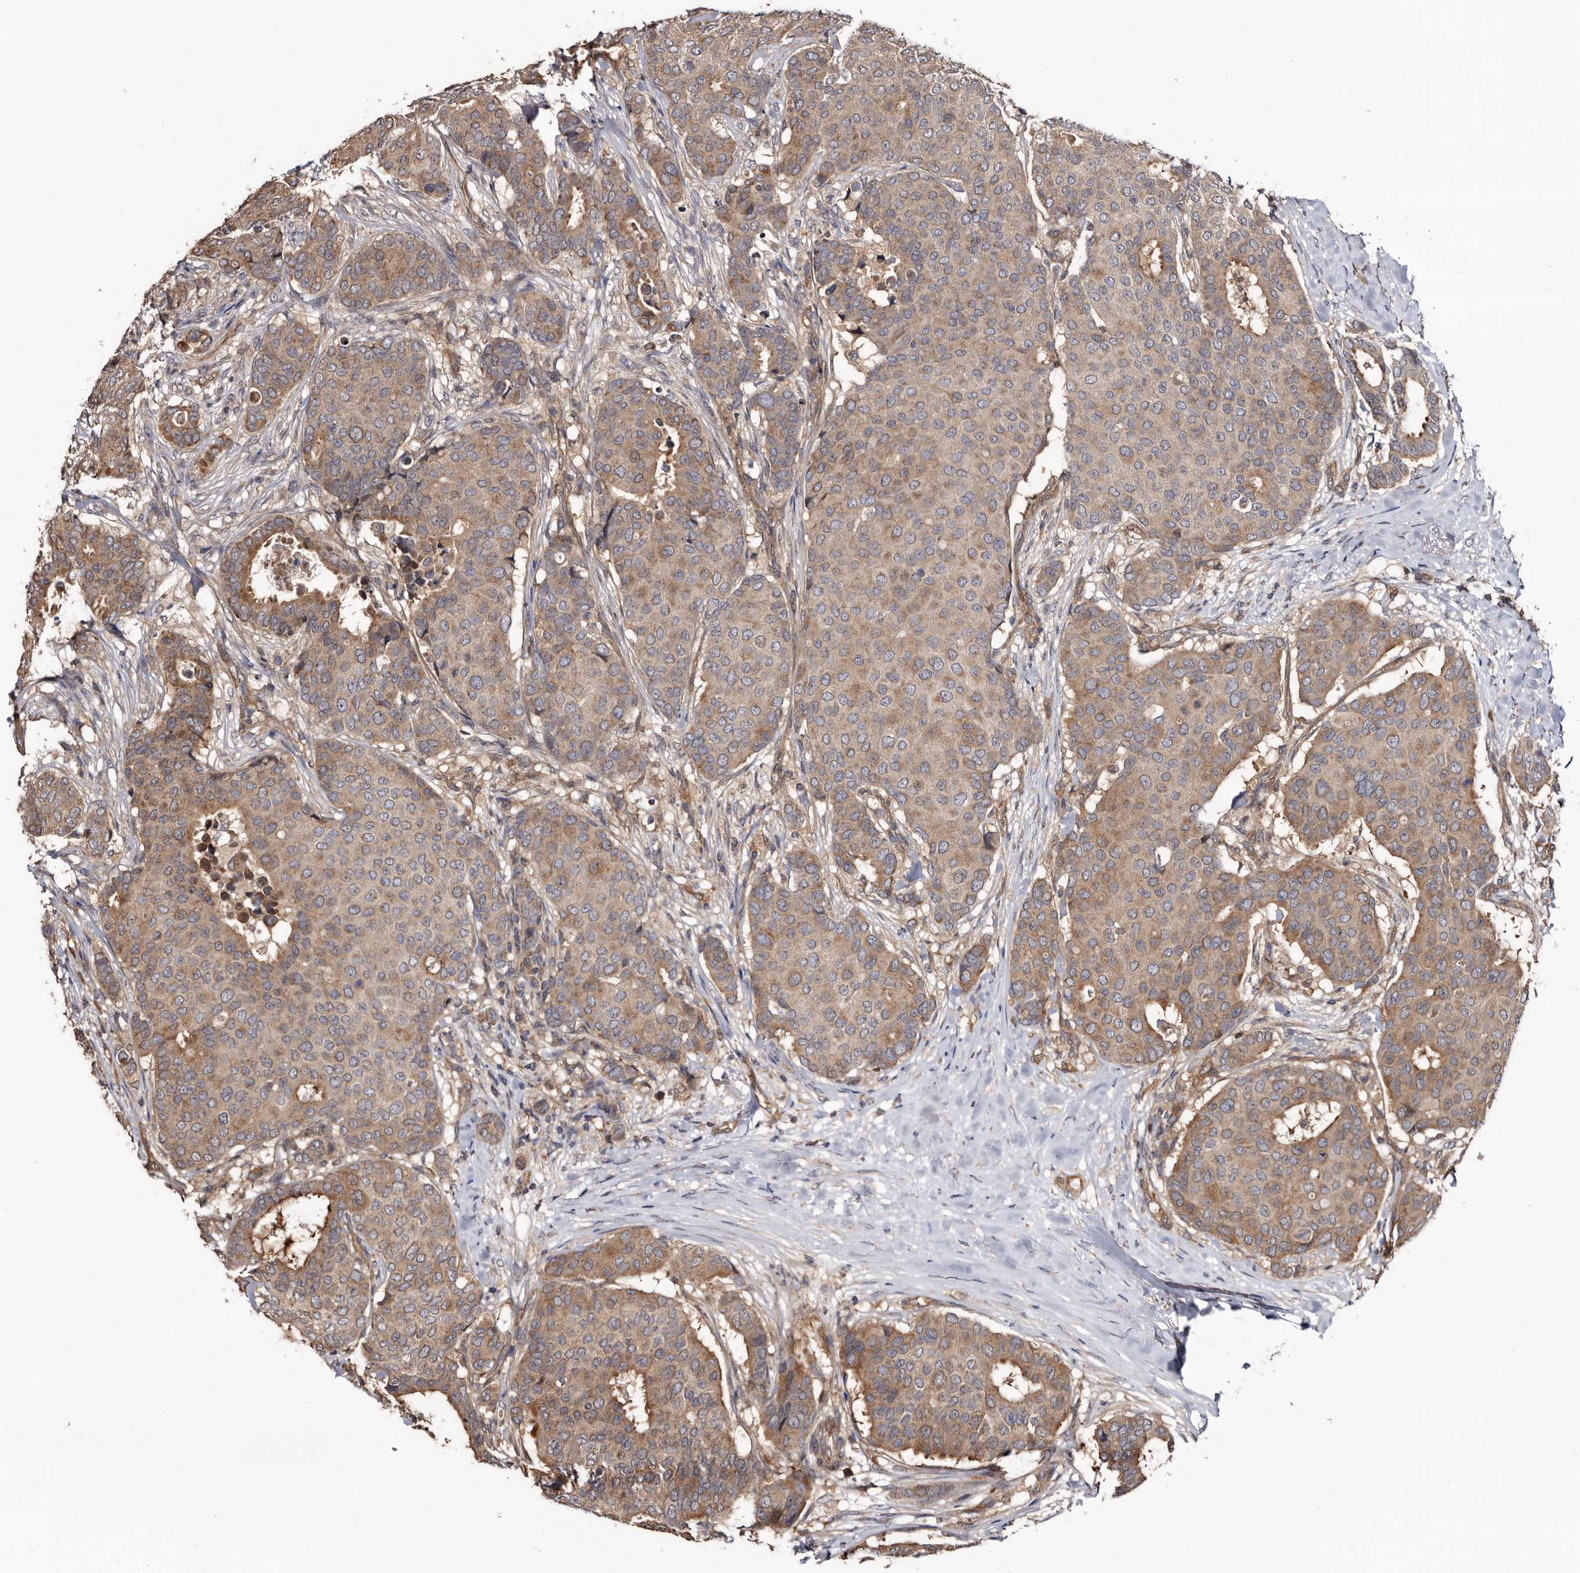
{"staining": {"intensity": "moderate", "quantity": ">75%", "location": "cytoplasmic/membranous"}, "tissue": "breast cancer", "cell_type": "Tumor cells", "image_type": "cancer", "snomed": [{"axis": "morphology", "description": "Duct carcinoma"}, {"axis": "topography", "description": "Breast"}], "caption": "Approximately >75% of tumor cells in breast invasive ductal carcinoma demonstrate moderate cytoplasmic/membranous protein positivity as visualized by brown immunohistochemical staining.", "gene": "TTI2", "patient": {"sex": "female", "age": 75}}